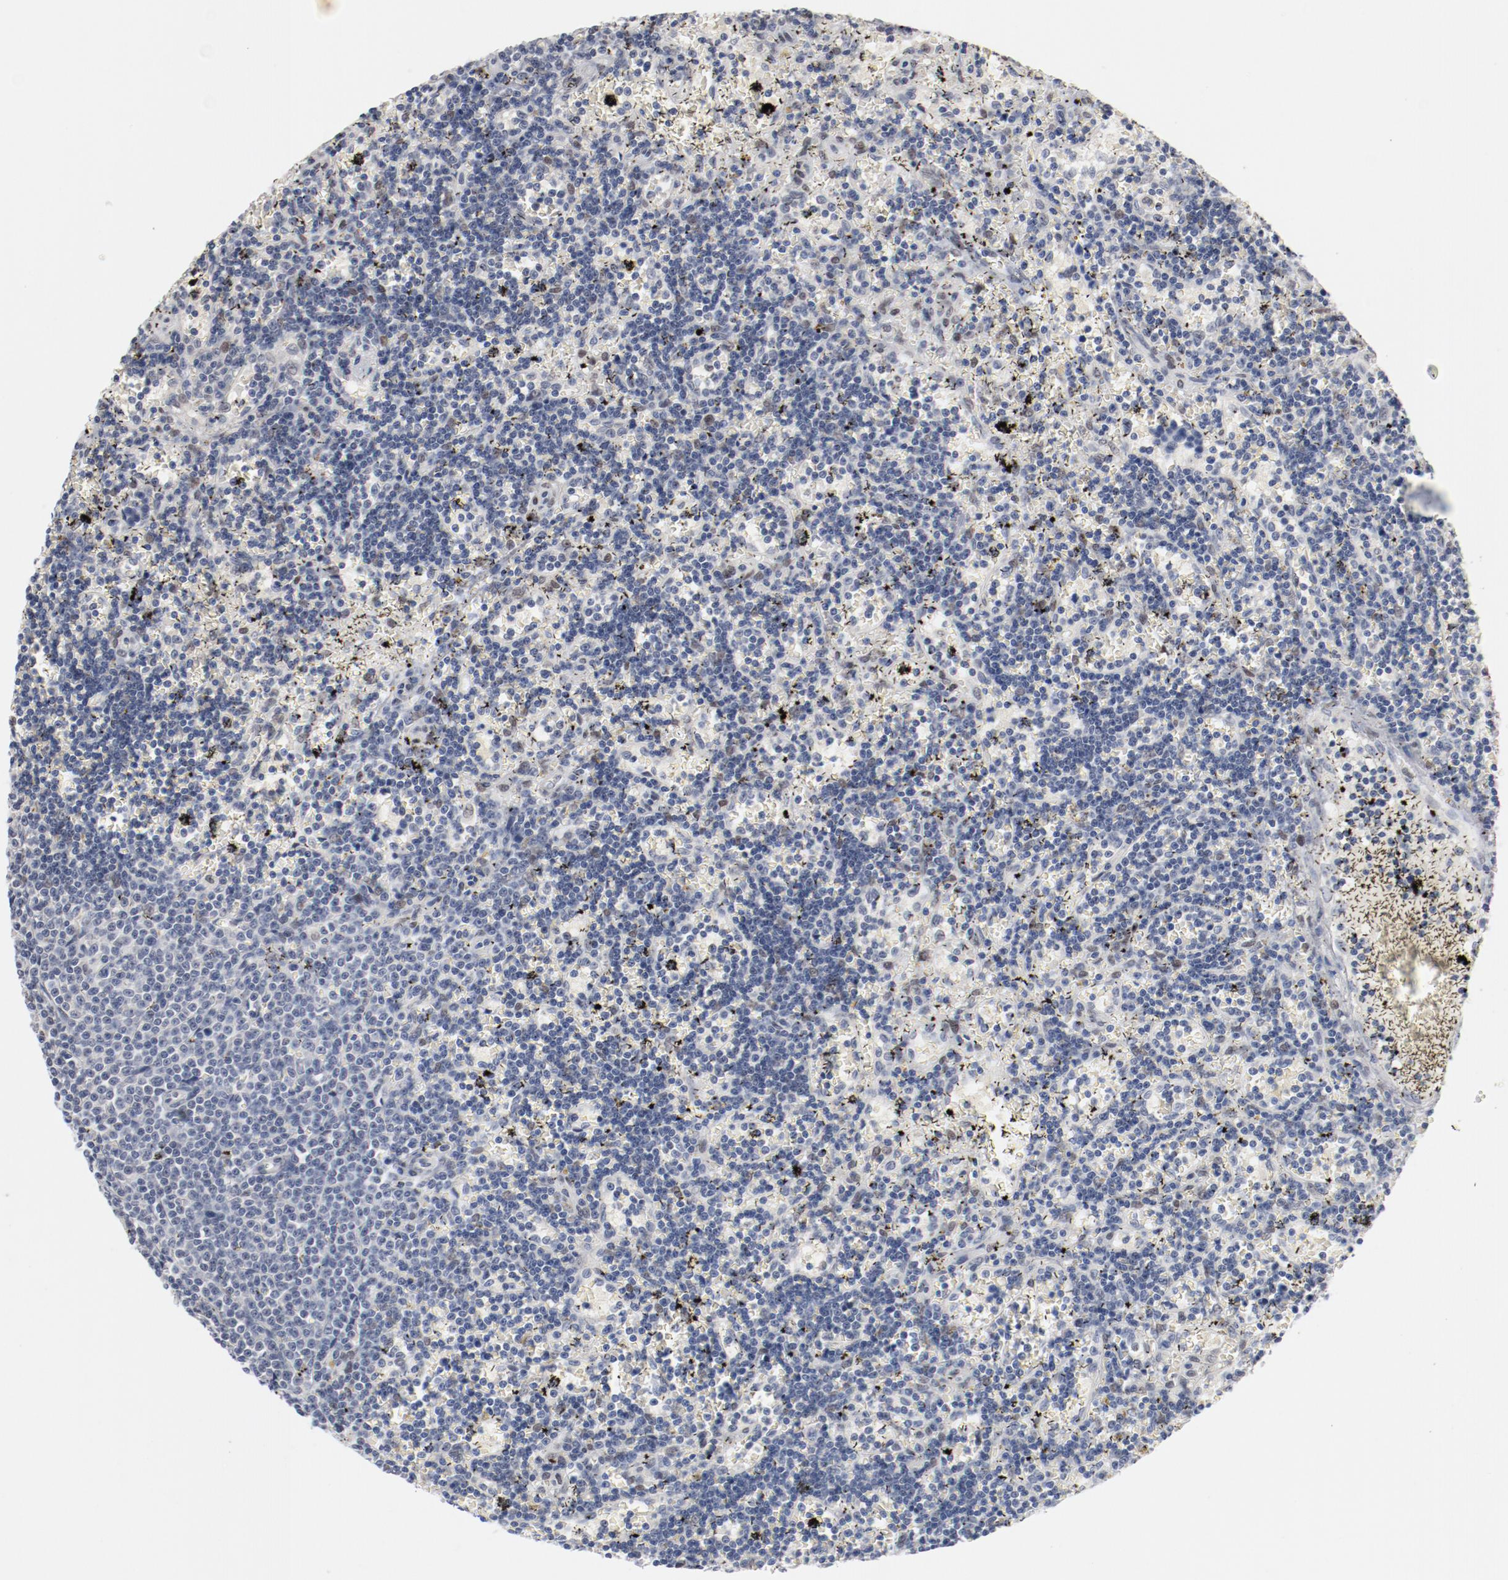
{"staining": {"intensity": "negative", "quantity": "none", "location": "none"}, "tissue": "lymphoma", "cell_type": "Tumor cells", "image_type": "cancer", "snomed": [{"axis": "morphology", "description": "Malignant lymphoma, non-Hodgkin's type, Low grade"}, {"axis": "topography", "description": "Spleen"}], "caption": "IHC image of neoplastic tissue: human malignant lymphoma, non-Hodgkin's type (low-grade) stained with DAB (3,3'-diaminobenzidine) shows no significant protein expression in tumor cells. The staining was performed using DAB to visualize the protein expression in brown, while the nuclei were stained in blue with hematoxylin (Magnification: 20x).", "gene": "ZEB2", "patient": {"sex": "male", "age": 60}}